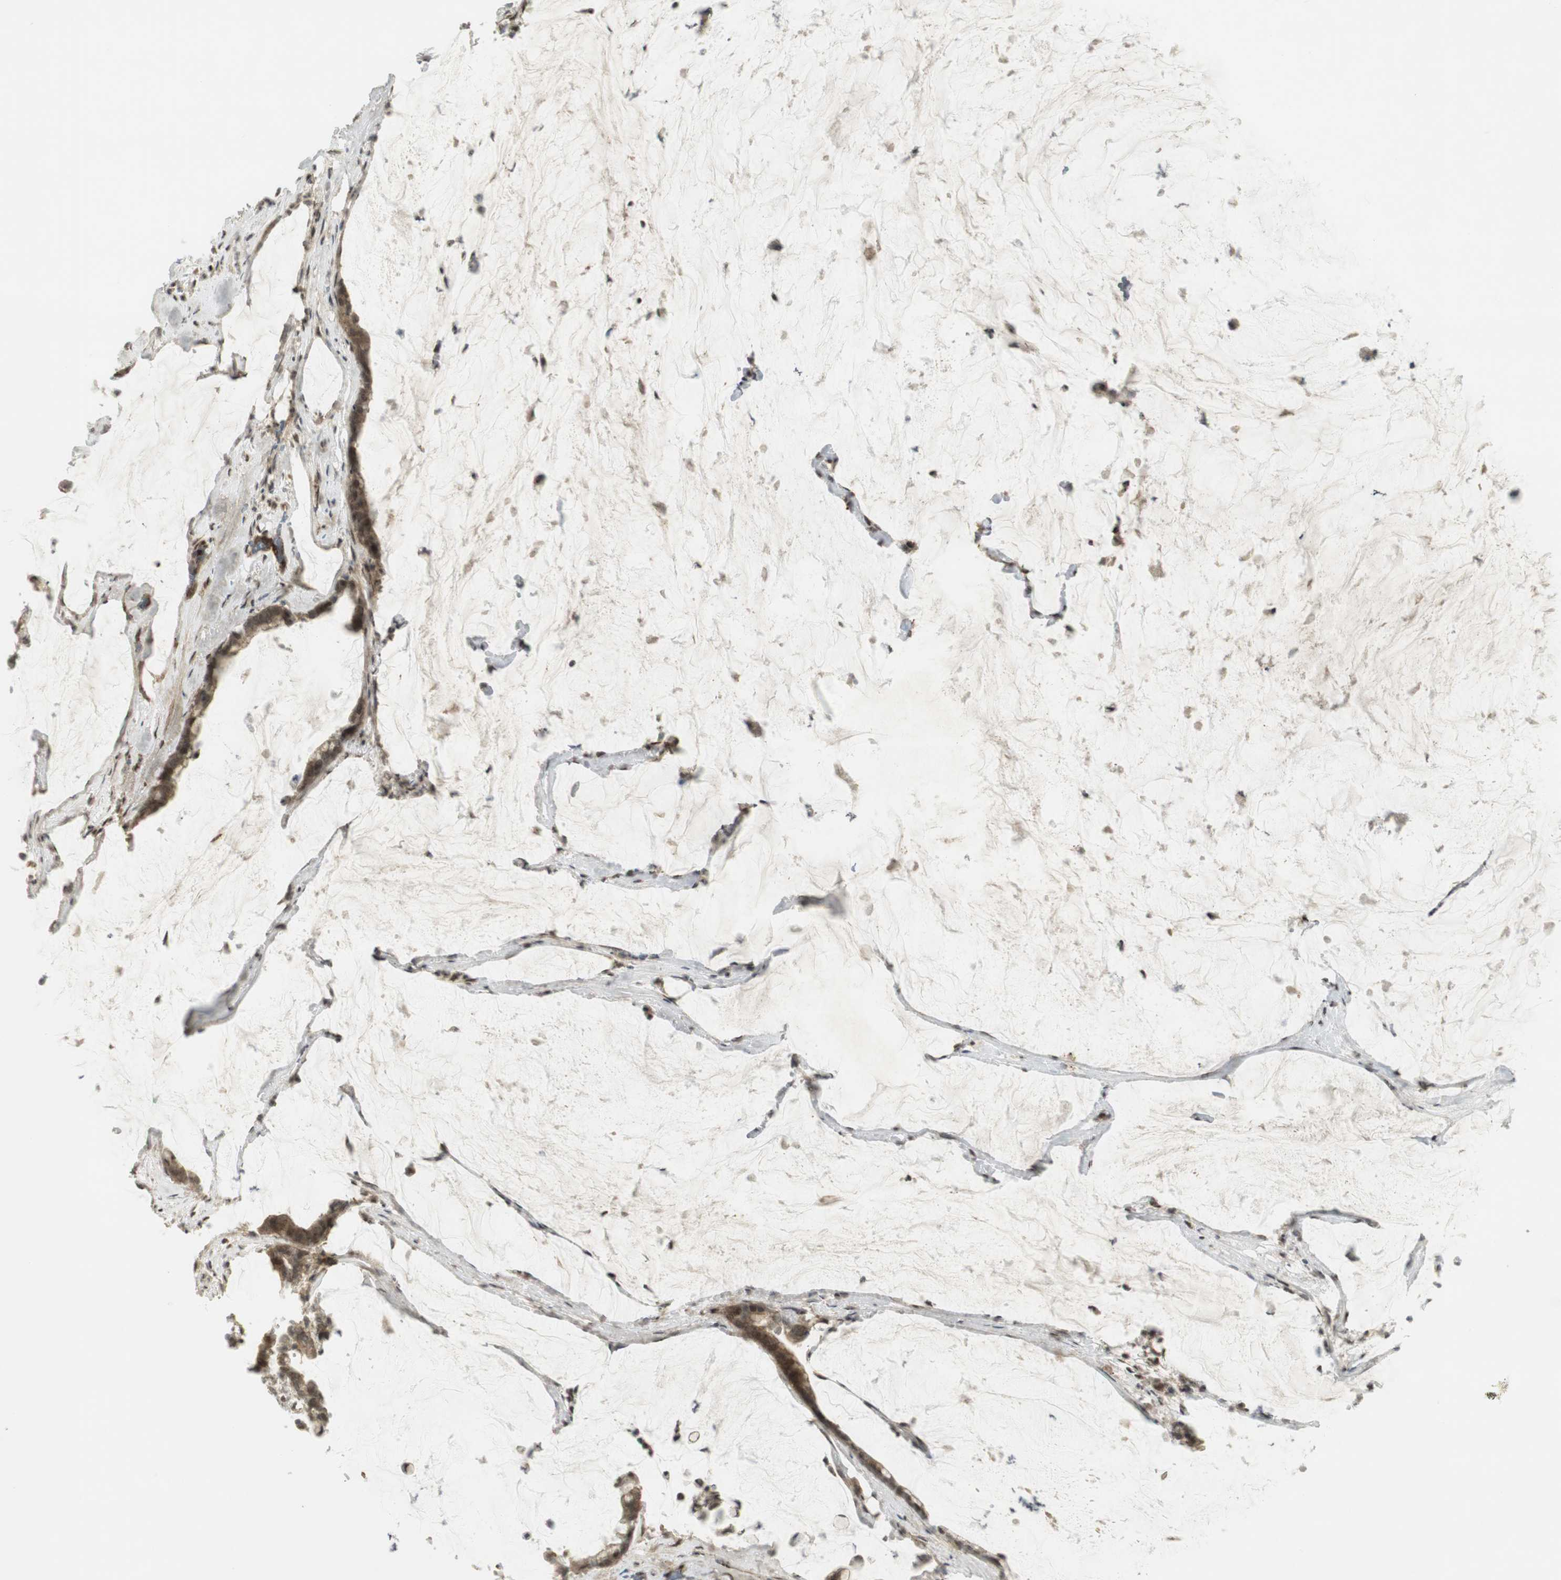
{"staining": {"intensity": "moderate", "quantity": ">75%", "location": "cytoplasmic/membranous,nuclear"}, "tissue": "pancreatic cancer", "cell_type": "Tumor cells", "image_type": "cancer", "snomed": [{"axis": "morphology", "description": "Adenocarcinoma, NOS"}, {"axis": "topography", "description": "Pancreas"}], "caption": "The micrograph shows a brown stain indicating the presence of a protein in the cytoplasmic/membranous and nuclear of tumor cells in adenocarcinoma (pancreatic). The staining was performed using DAB, with brown indicating positive protein expression. Nuclei are stained blue with hematoxylin.", "gene": "PPP1R13B", "patient": {"sex": "male", "age": 41}}